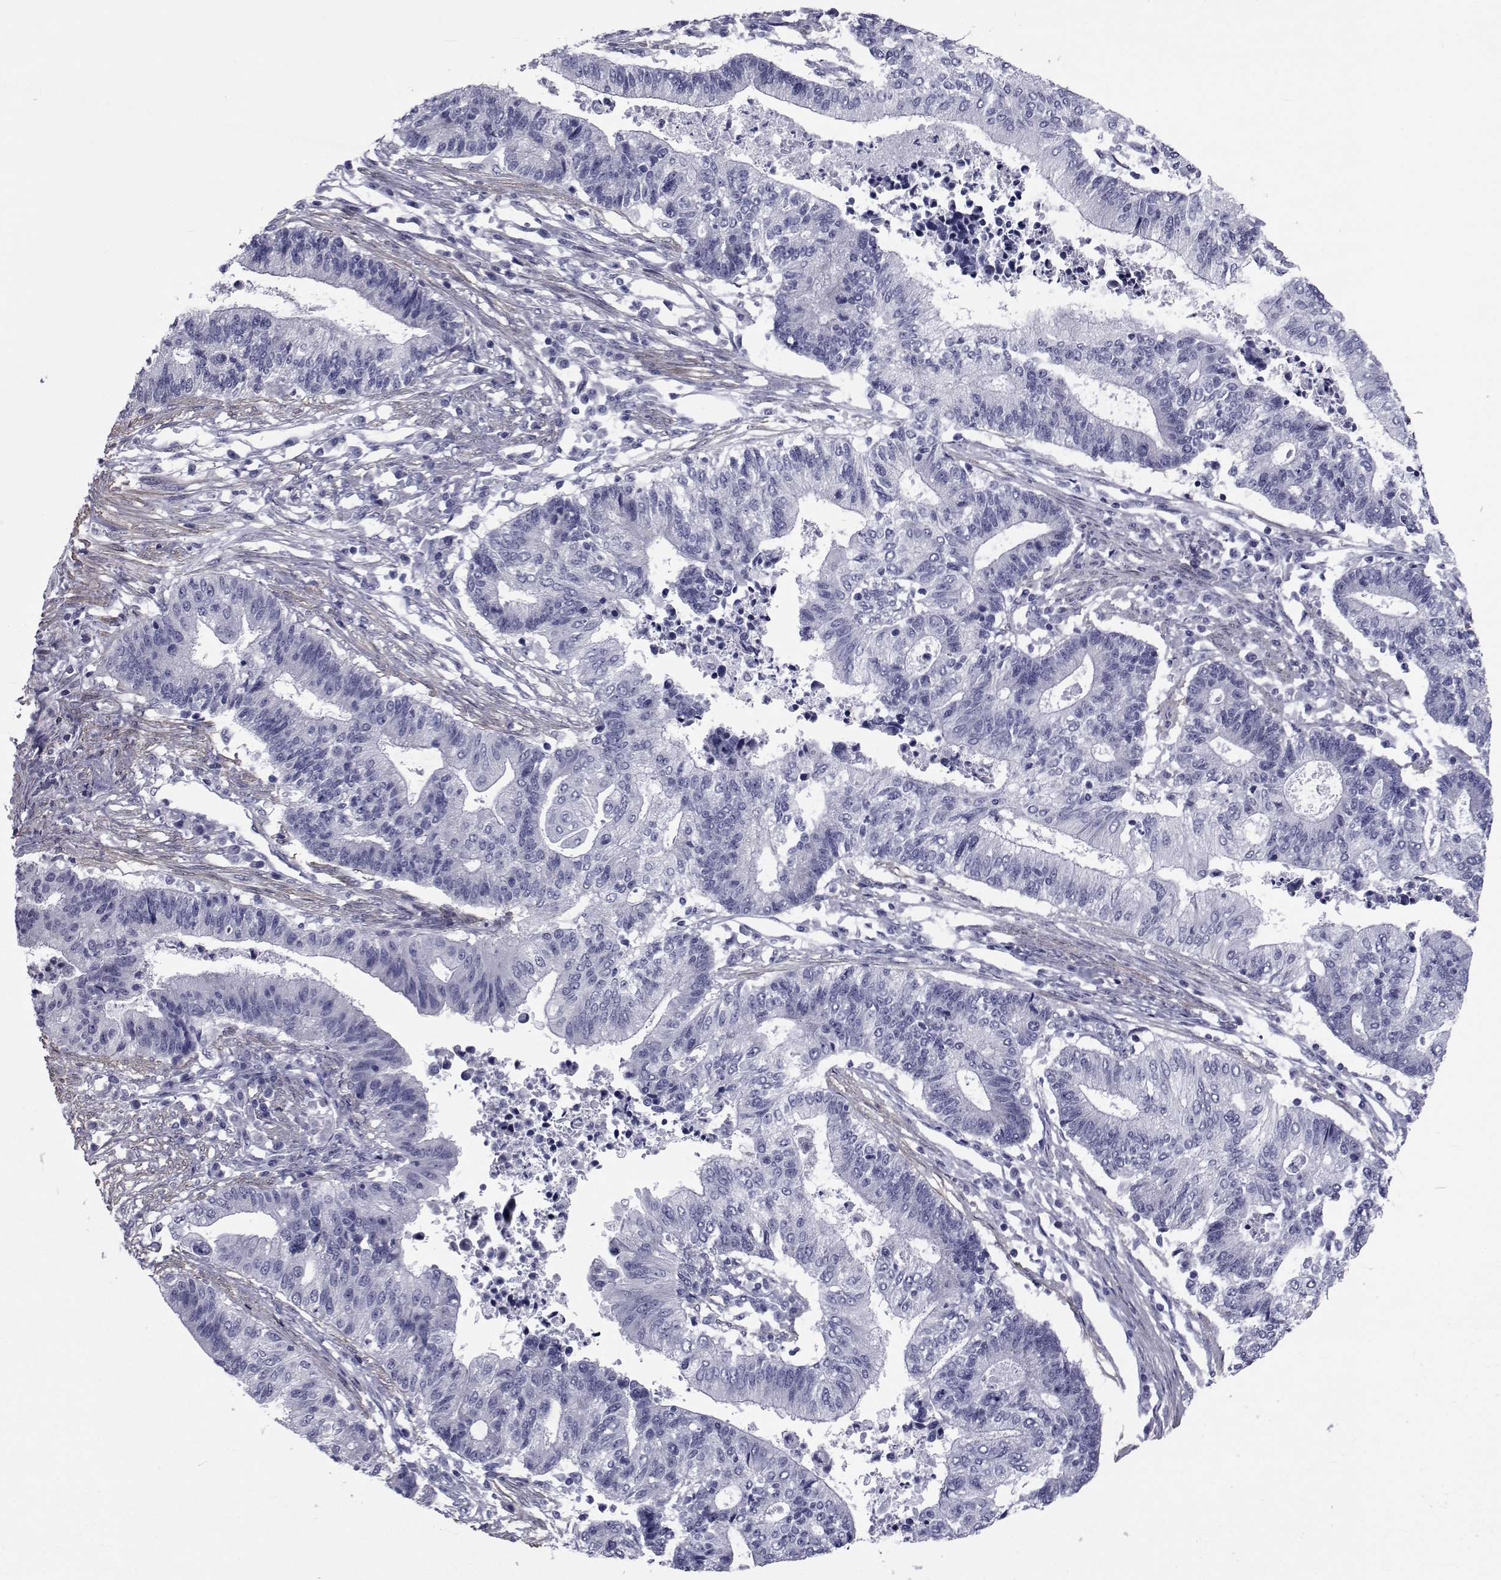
{"staining": {"intensity": "negative", "quantity": "none", "location": "none"}, "tissue": "endometrial cancer", "cell_type": "Tumor cells", "image_type": "cancer", "snomed": [{"axis": "morphology", "description": "Adenocarcinoma, NOS"}, {"axis": "topography", "description": "Uterus"}, {"axis": "topography", "description": "Endometrium"}], "caption": "Immunohistochemistry (IHC) micrograph of human adenocarcinoma (endometrial) stained for a protein (brown), which demonstrates no staining in tumor cells. (DAB immunohistochemistry (IHC) with hematoxylin counter stain).", "gene": "GKAP1", "patient": {"sex": "female", "age": 54}}